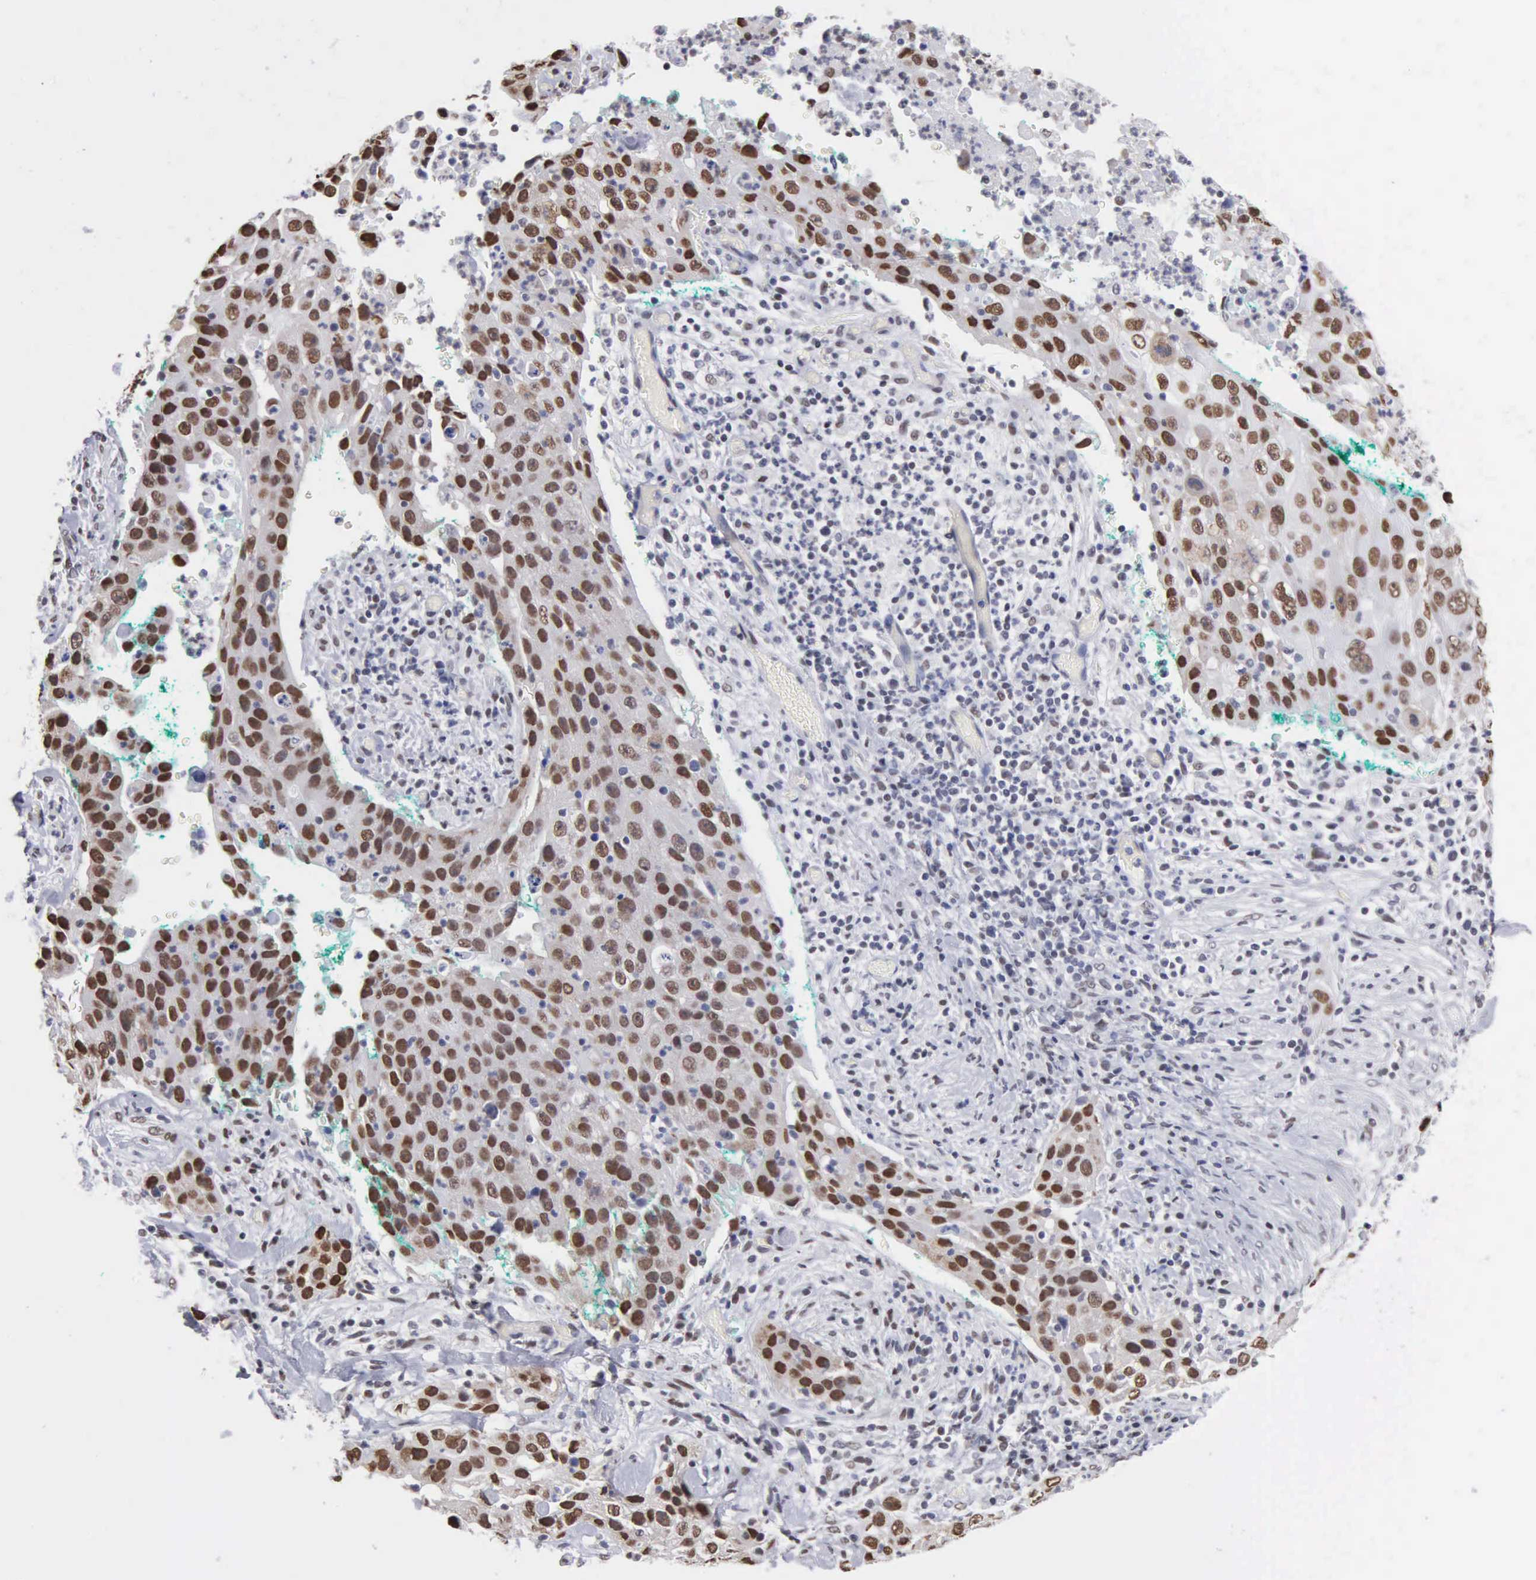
{"staining": {"intensity": "strong", "quantity": ">75%", "location": "nuclear"}, "tissue": "lung cancer", "cell_type": "Tumor cells", "image_type": "cancer", "snomed": [{"axis": "morphology", "description": "Squamous cell carcinoma, NOS"}, {"axis": "topography", "description": "Lung"}], "caption": "DAB (3,3'-diaminobenzidine) immunohistochemical staining of human squamous cell carcinoma (lung) shows strong nuclear protein positivity in approximately >75% of tumor cells. Nuclei are stained in blue.", "gene": "CCNG1", "patient": {"sex": "male", "age": 64}}